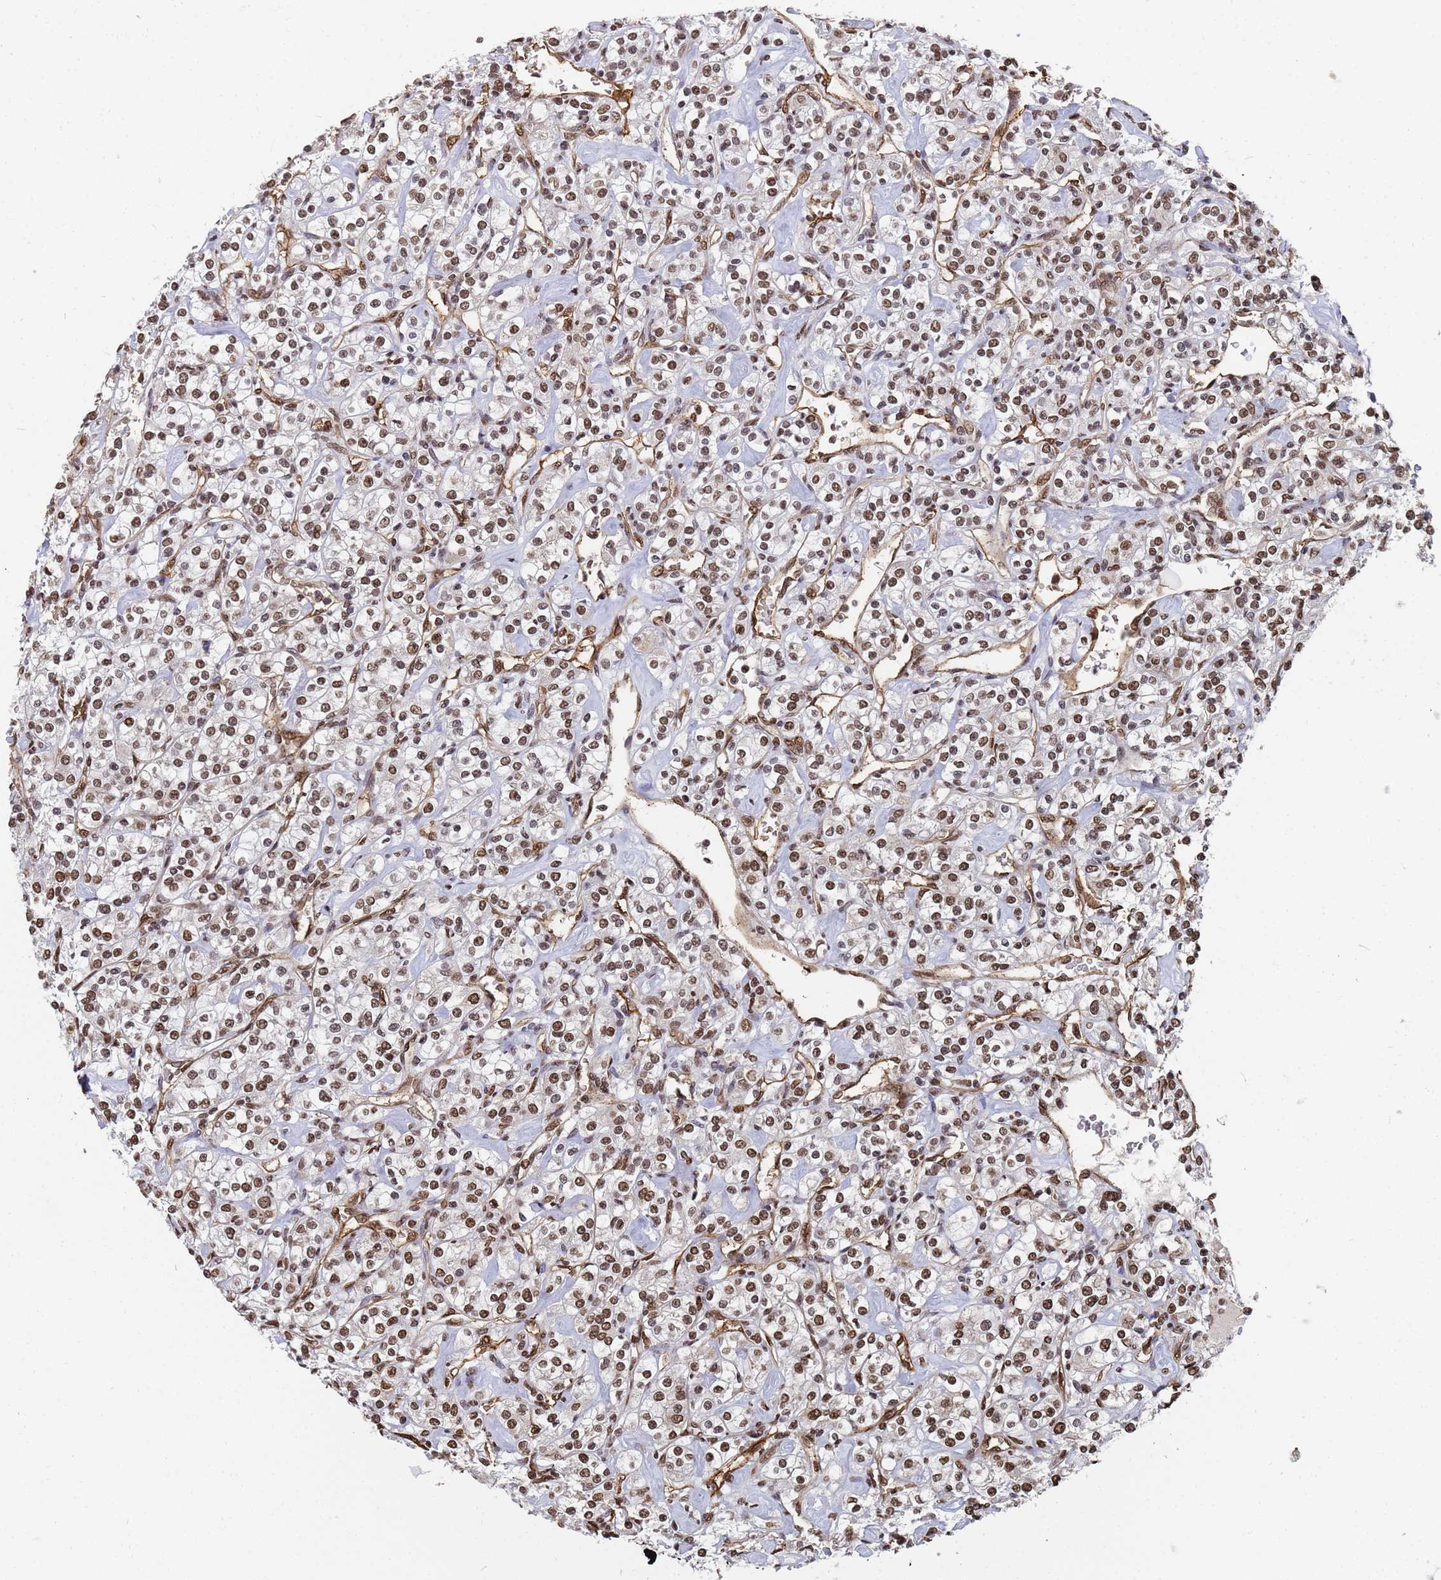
{"staining": {"intensity": "moderate", "quantity": ">75%", "location": "nuclear"}, "tissue": "renal cancer", "cell_type": "Tumor cells", "image_type": "cancer", "snomed": [{"axis": "morphology", "description": "Adenocarcinoma, NOS"}, {"axis": "topography", "description": "Kidney"}], "caption": "High-power microscopy captured an immunohistochemistry histopathology image of renal cancer, revealing moderate nuclear expression in about >75% of tumor cells.", "gene": "RAVER2", "patient": {"sex": "male", "age": 77}}